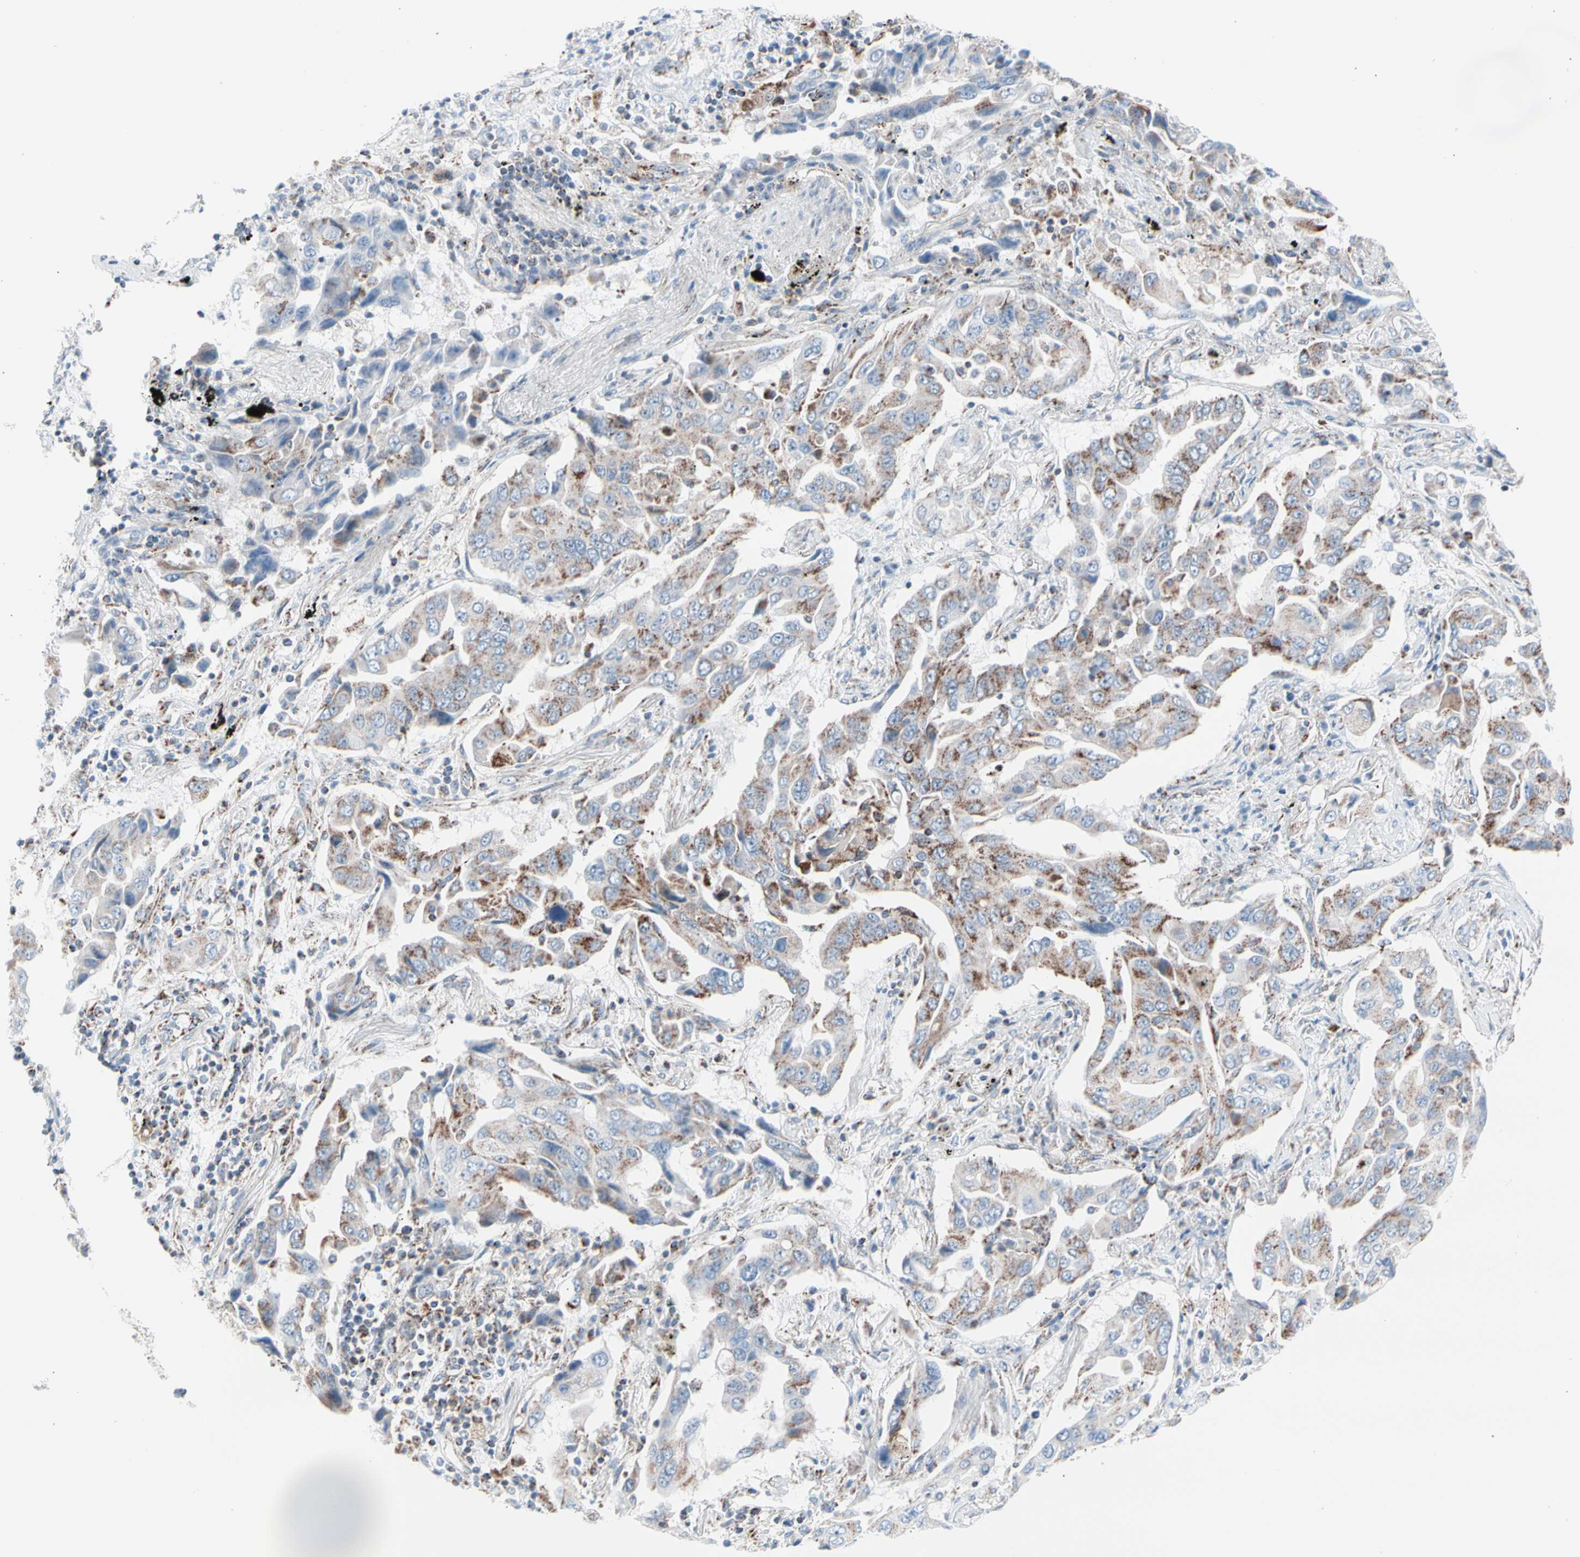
{"staining": {"intensity": "moderate", "quantity": "25%-75%", "location": "cytoplasmic/membranous"}, "tissue": "lung cancer", "cell_type": "Tumor cells", "image_type": "cancer", "snomed": [{"axis": "morphology", "description": "Adenocarcinoma, NOS"}, {"axis": "topography", "description": "Lung"}], "caption": "A brown stain labels moderate cytoplasmic/membranous expression of a protein in human adenocarcinoma (lung) tumor cells. (Stains: DAB (3,3'-diaminobenzidine) in brown, nuclei in blue, Microscopy: brightfield microscopy at high magnification).", "gene": "HK1", "patient": {"sex": "female", "age": 65}}